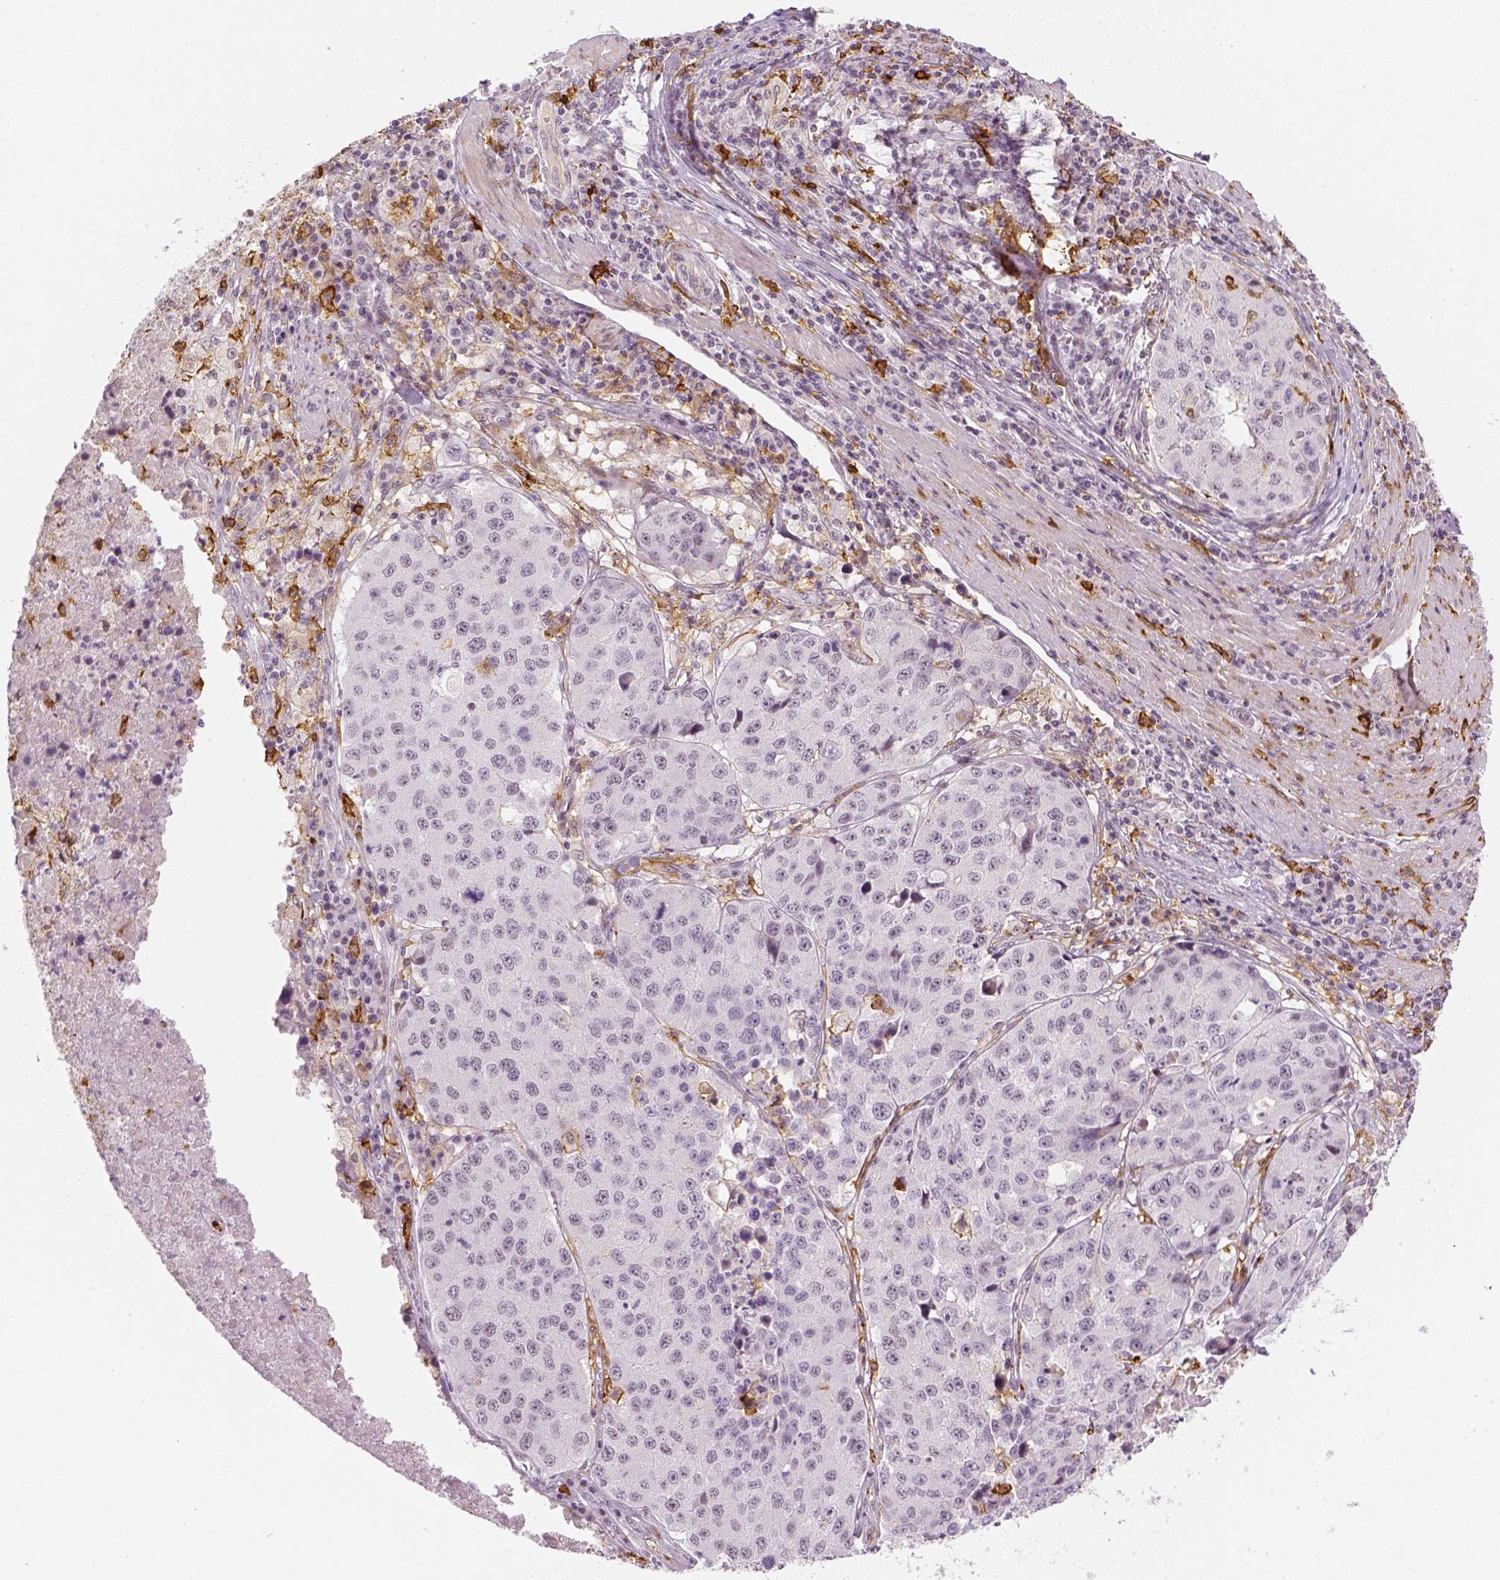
{"staining": {"intensity": "negative", "quantity": "none", "location": "none"}, "tissue": "stomach cancer", "cell_type": "Tumor cells", "image_type": "cancer", "snomed": [{"axis": "morphology", "description": "Adenocarcinoma, NOS"}, {"axis": "topography", "description": "Stomach"}], "caption": "Micrograph shows no significant protein expression in tumor cells of stomach cancer (adenocarcinoma).", "gene": "CD14", "patient": {"sex": "male", "age": 71}}